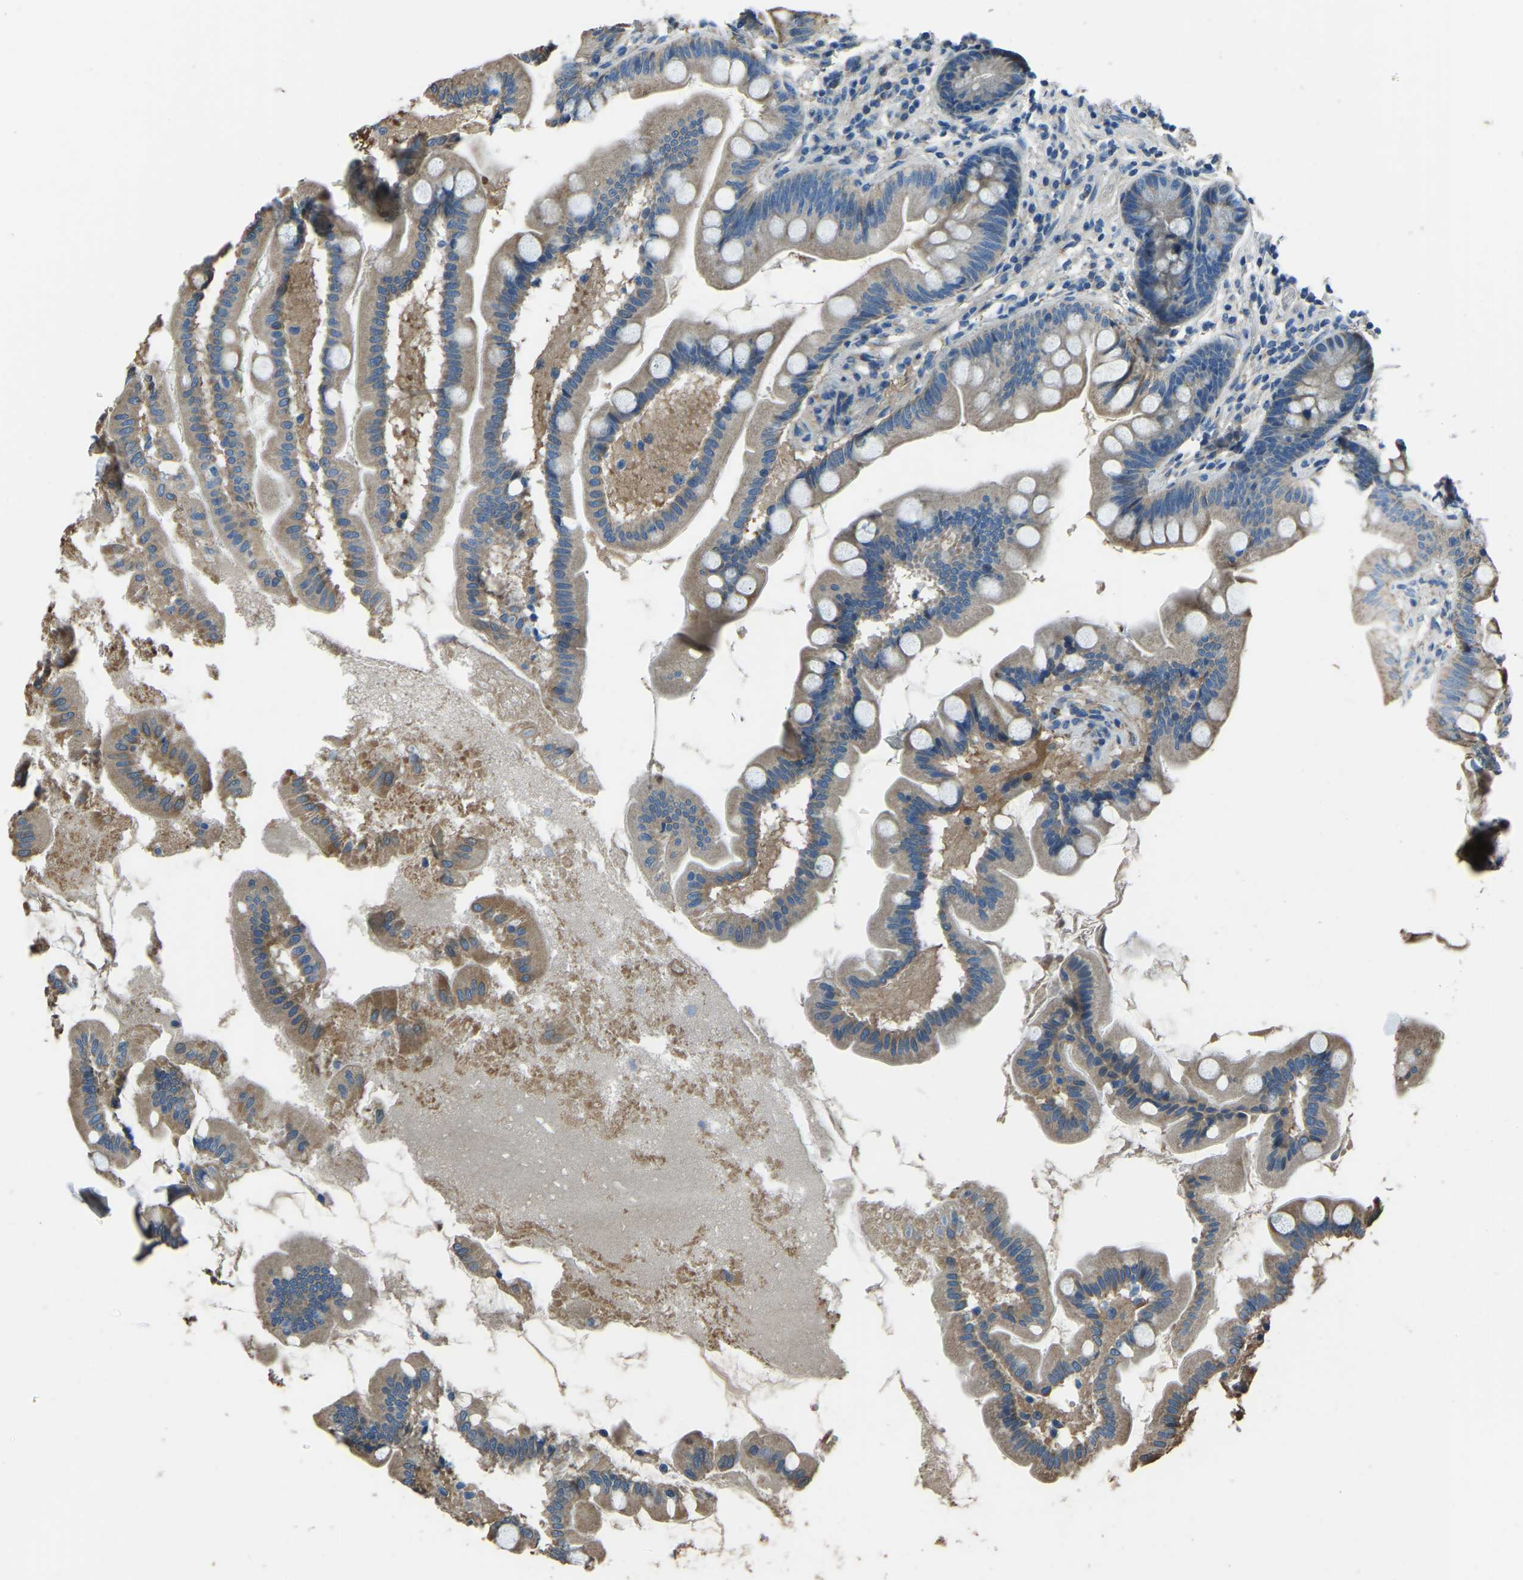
{"staining": {"intensity": "moderate", "quantity": ">75%", "location": "cytoplasmic/membranous"}, "tissue": "small intestine", "cell_type": "Glandular cells", "image_type": "normal", "snomed": [{"axis": "morphology", "description": "Normal tissue, NOS"}, {"axis": "topography", "description": "Small intestine"}], "caption": "A brown stain labels moderate cytoplasmic/membranous expression of a protein in glandular cells of normal human small intestine.", "gene": "COL3A1", "patient": {"sex": "female", "age": 56}}